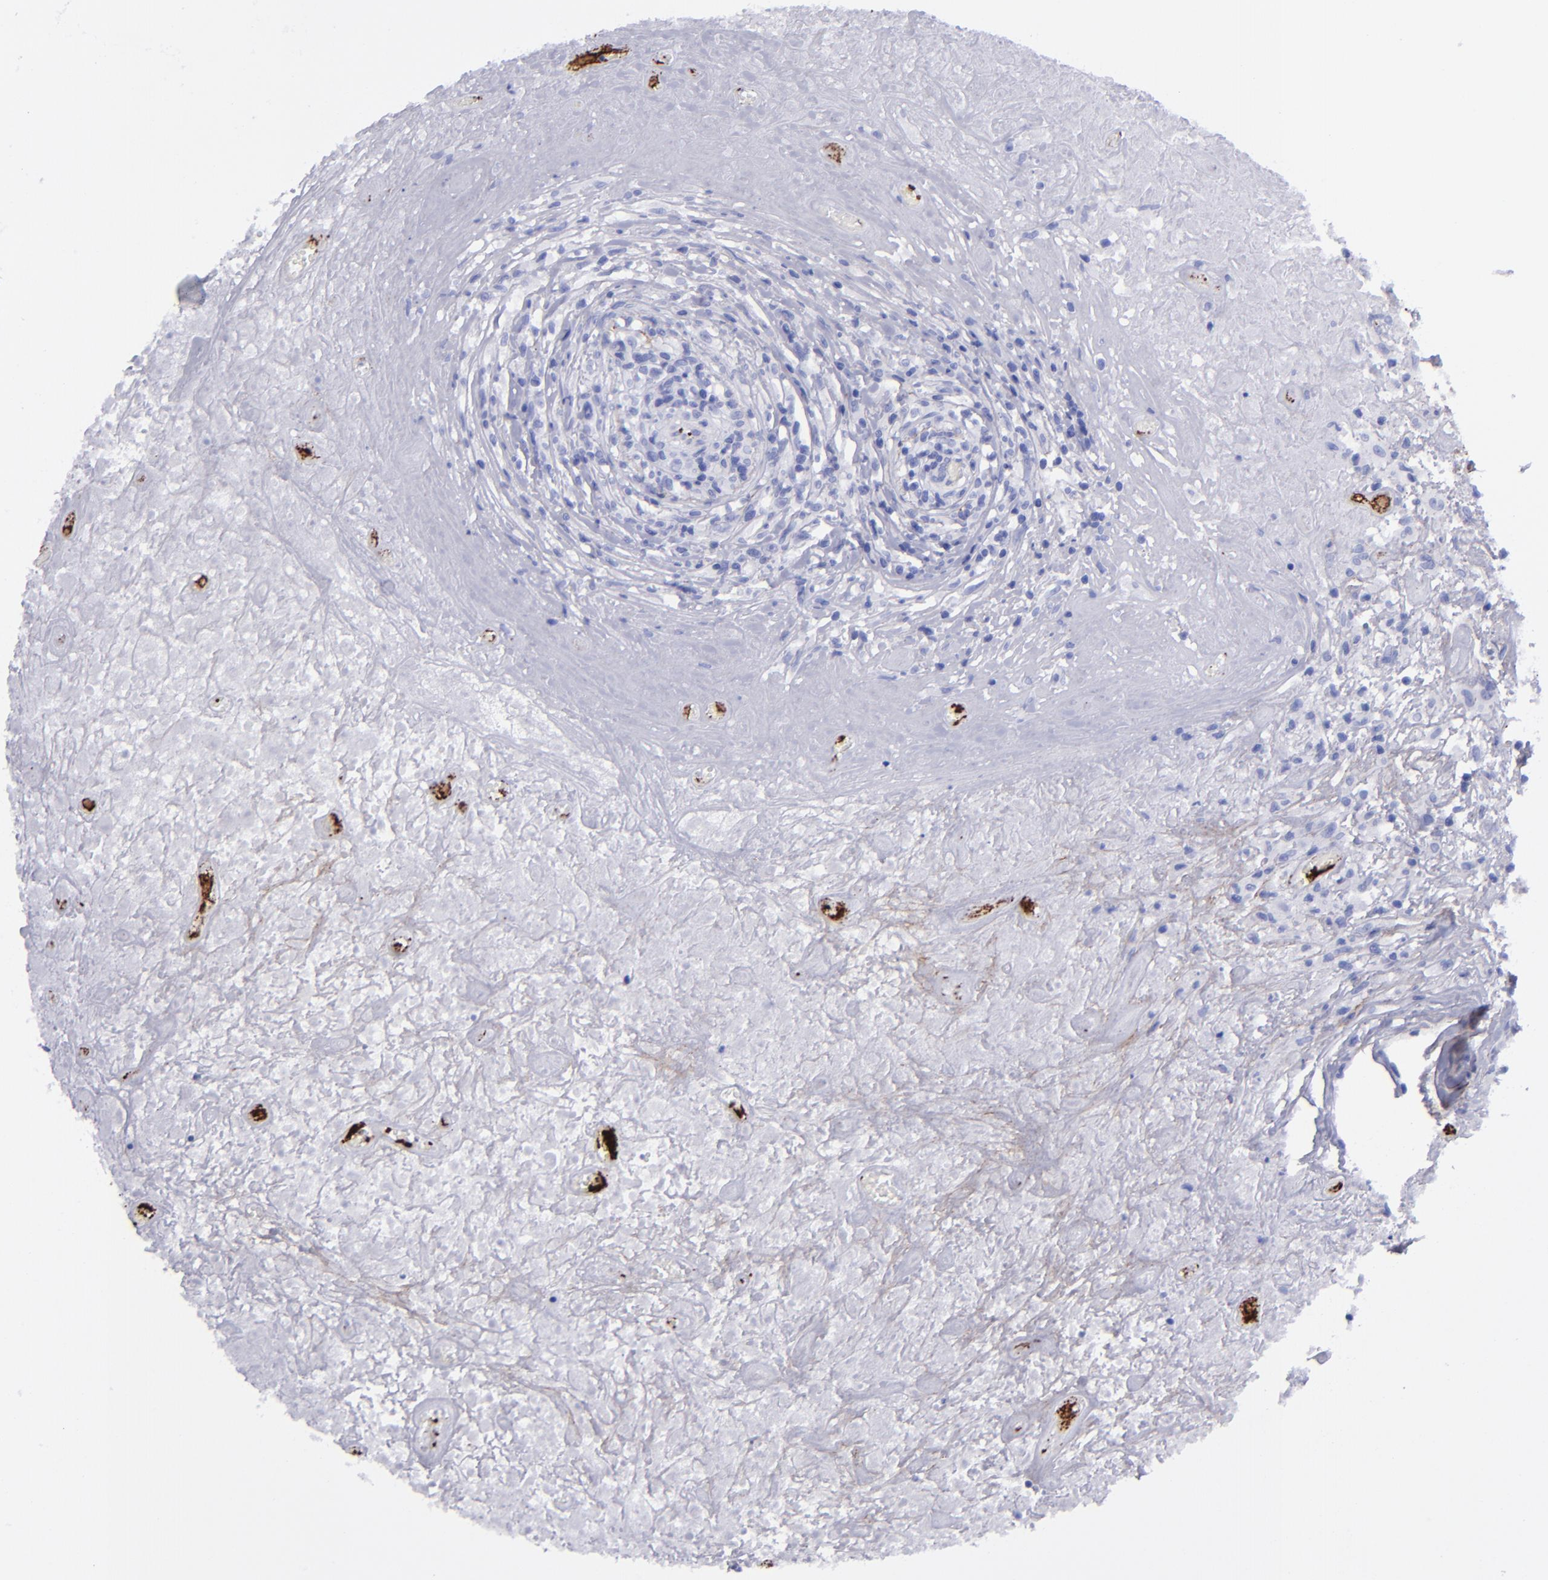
{"staining": {"intensity": "negative", "quantity": "none", "location": "none"}, "tissue": "lymphoma", "cell_type": "Tumor cells", "image_type": "cancer", "snomed": [{"axis": "morphology", "description": "Hodgkin's disease, NOS"}, {"axis": "topography", "description": "Lymph node"}], "caption": "Immunohistochemistry (IHC) image of Hodgkin's disease stained for a protein (brown), which reveals no positivity in tumor cells.", "gene": "EFCAB13", "patient": {"sex": "male", "age": 46}}